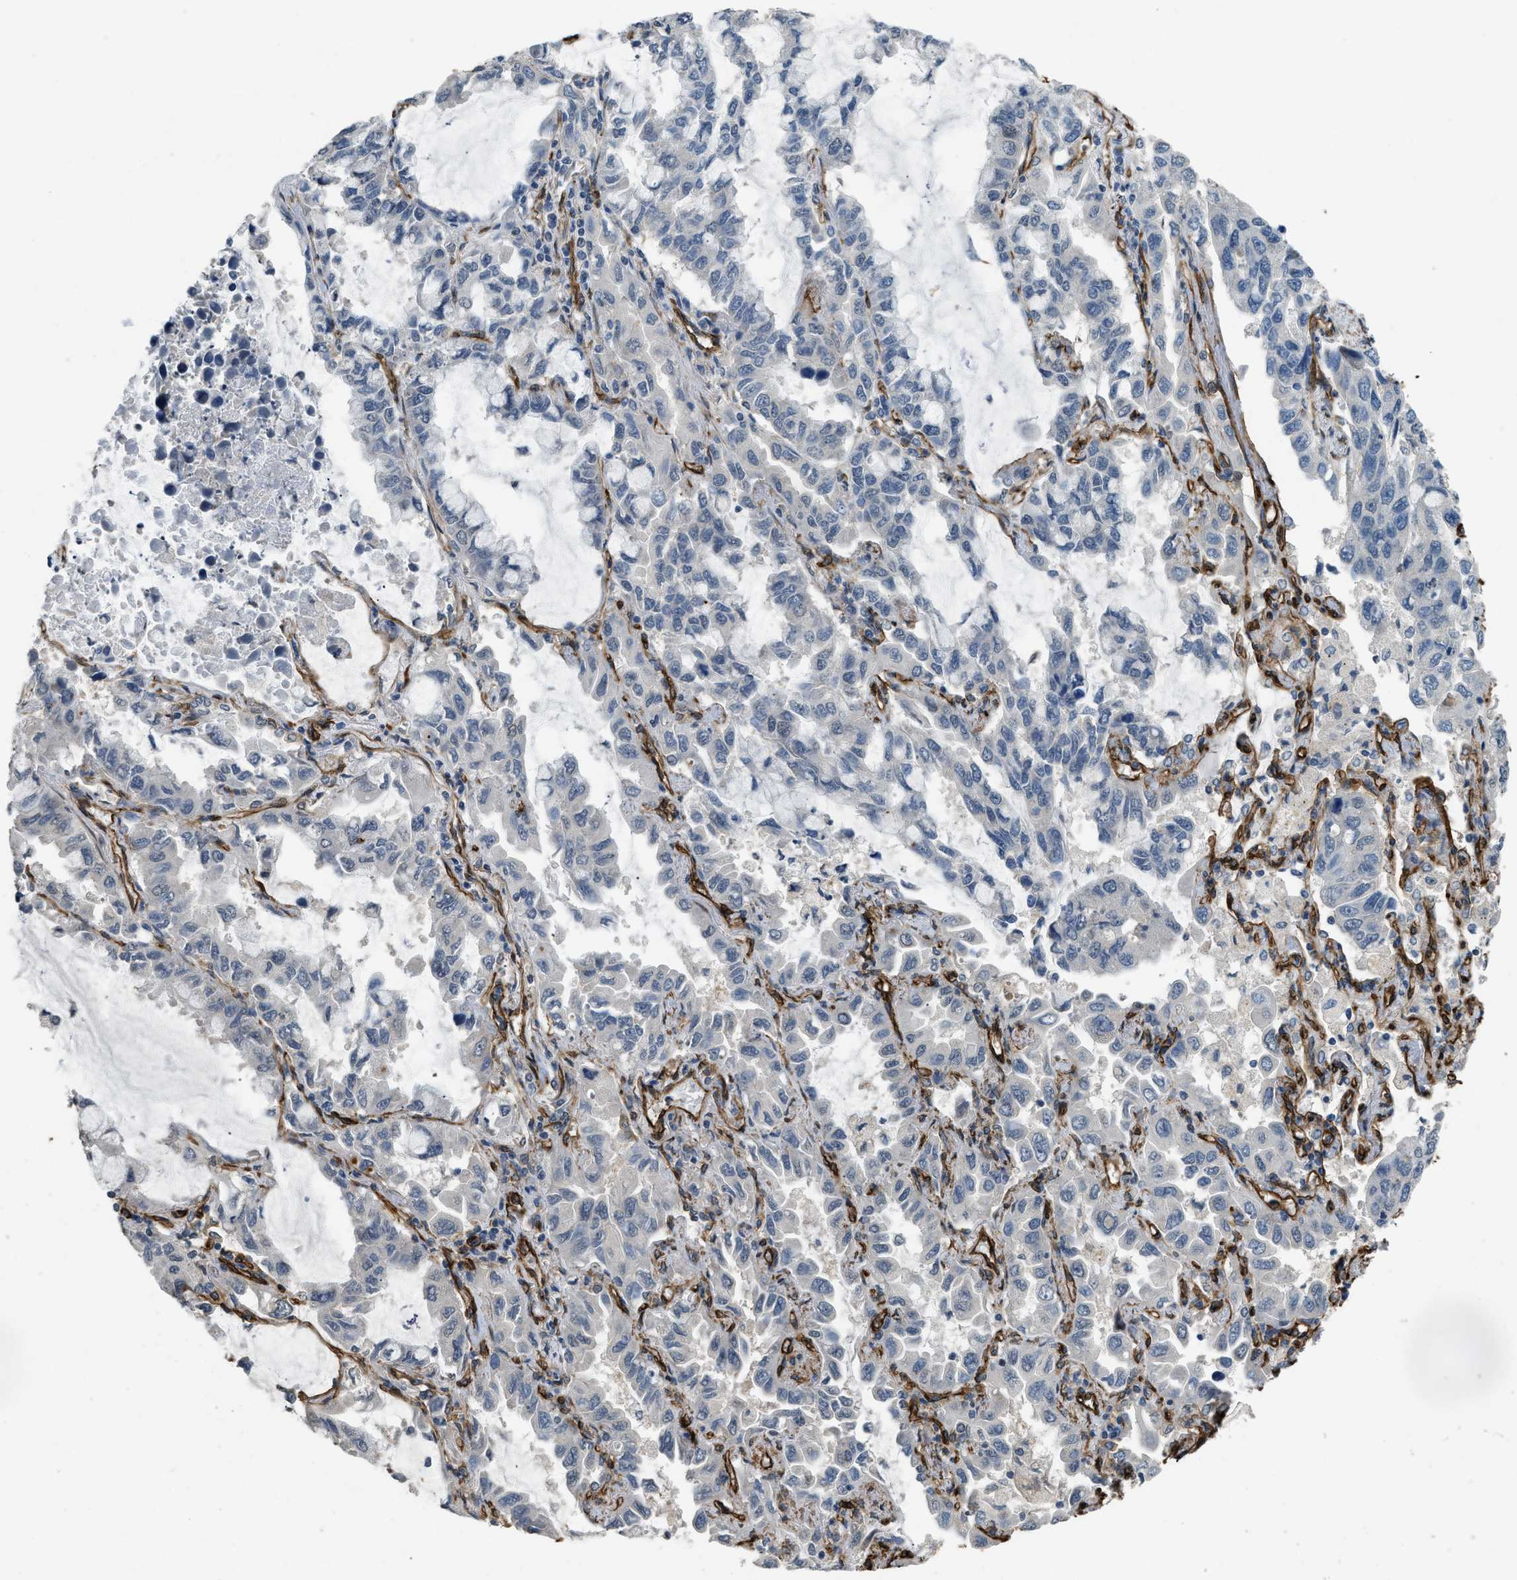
{"staining": {"intensity": "negative", "quantity": "none", "location": "none"}, "tissue": "lung cancer", "cell_type": "Tumor cells", "image_type": "cancer", "snomed": [{"axis": "morphology", "description": "Adenocarcinoma, NOS"}, {"axis": "topography", "description": "Lung"}], "caption": "DAB immunohistochemical staining of human lung cancer demonstrates no significant positivity in tumor cells.", "gene": "NMB", "patient": {"sex": "male", "age": 64}}